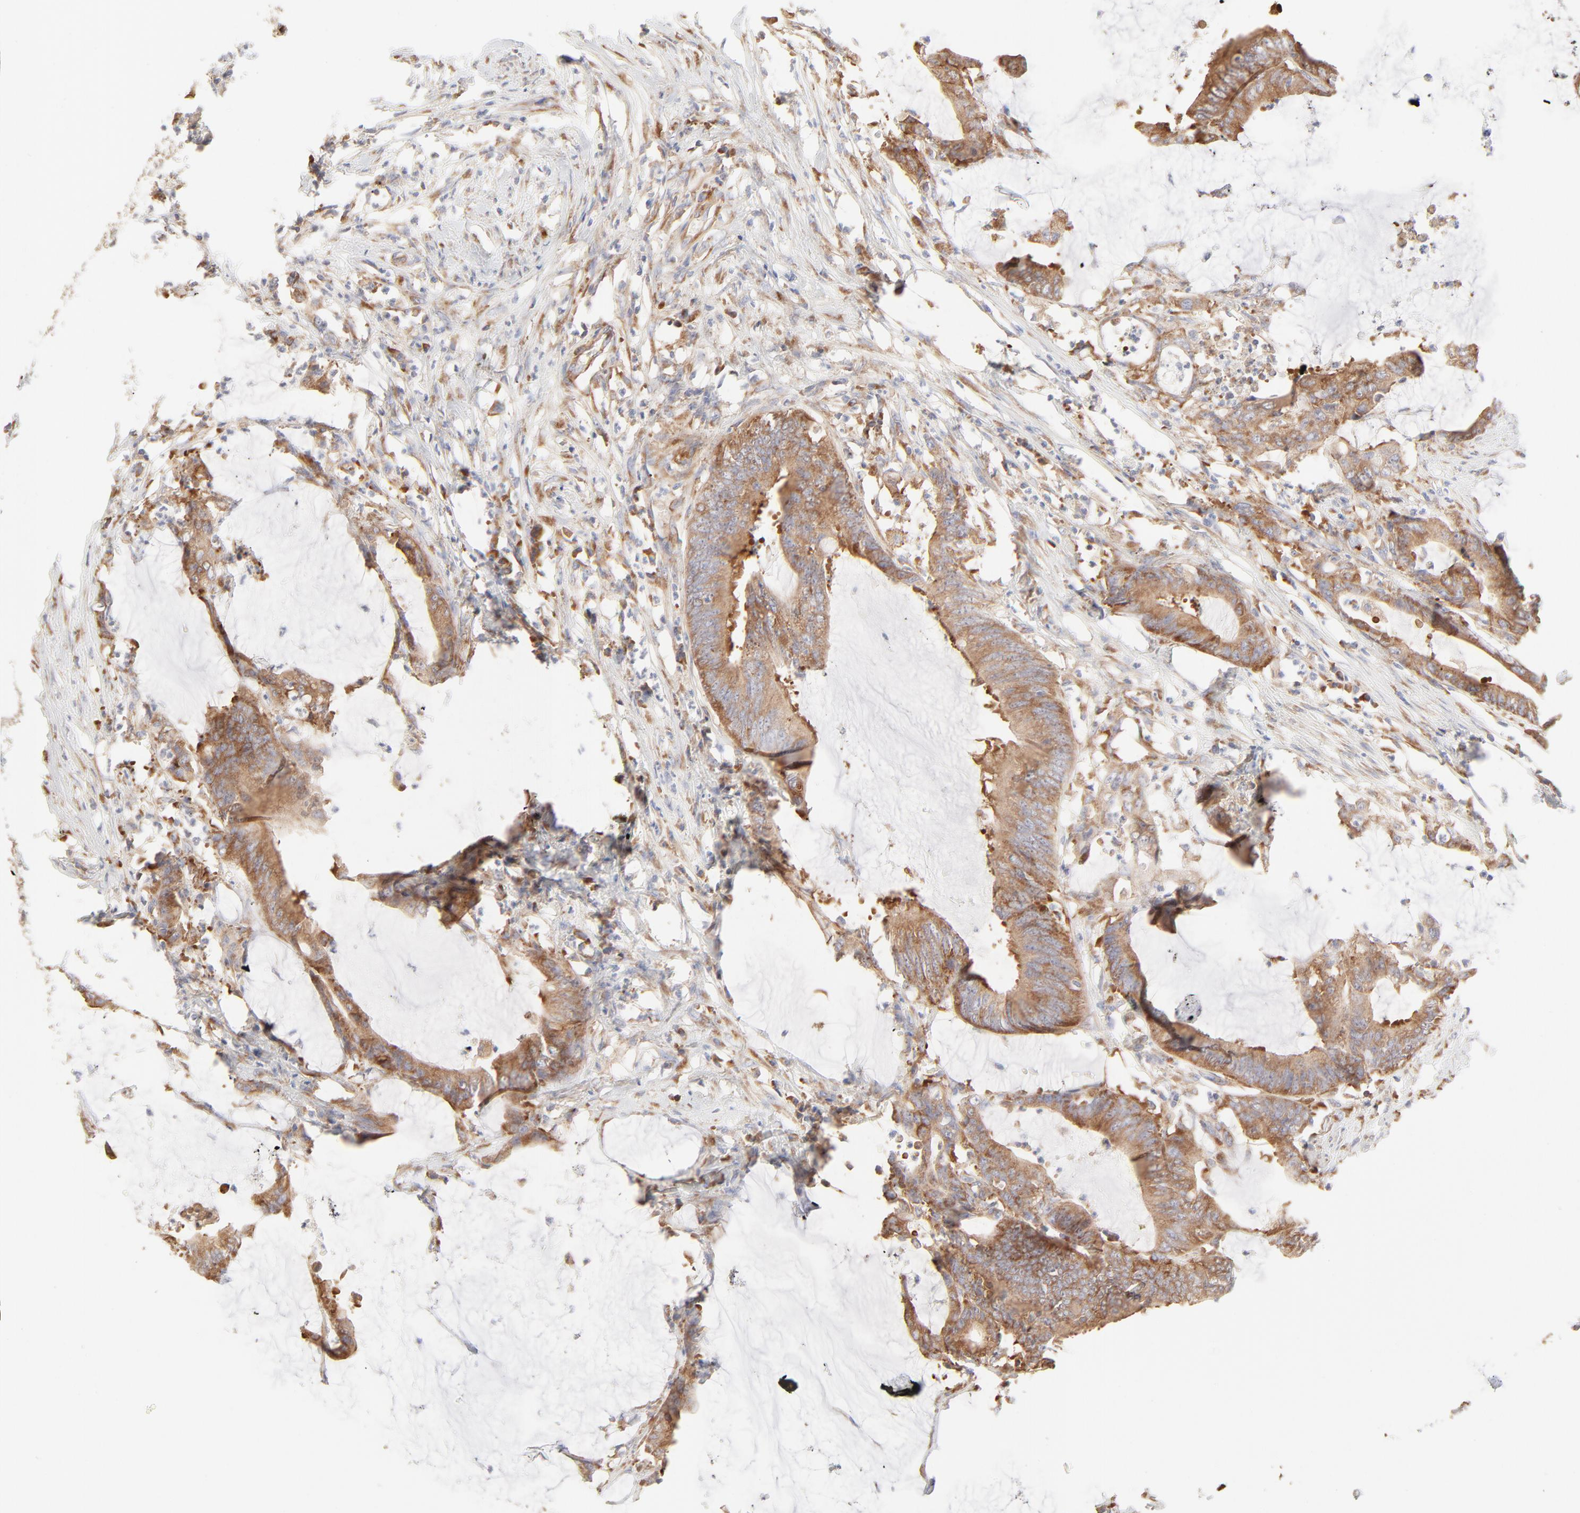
{"staining": {"intensity": "moderate", "quantity": ">75%", "location": "cytoplasmic/membranous"}, "tissue": "colorectal cancer", "cell_type": "Tumor cells", "image_type": "cancer", "snomed": [{"axis": "morphology", "description": "Adenocarcinoma, NOS"}, {"axis": "topography", "description": "Rectum"}], "caption": "Colorectal cancer tissue demonstrates moderate cytoplasmic/membranous expression in approximately >75% of tumor cells, visualized by immunohistochemistry. (DAB IHC, brown staining for protein, blue staining for nuclei).", "gene": "RPS21", "patient": {"sex": "female", "age": 66}}